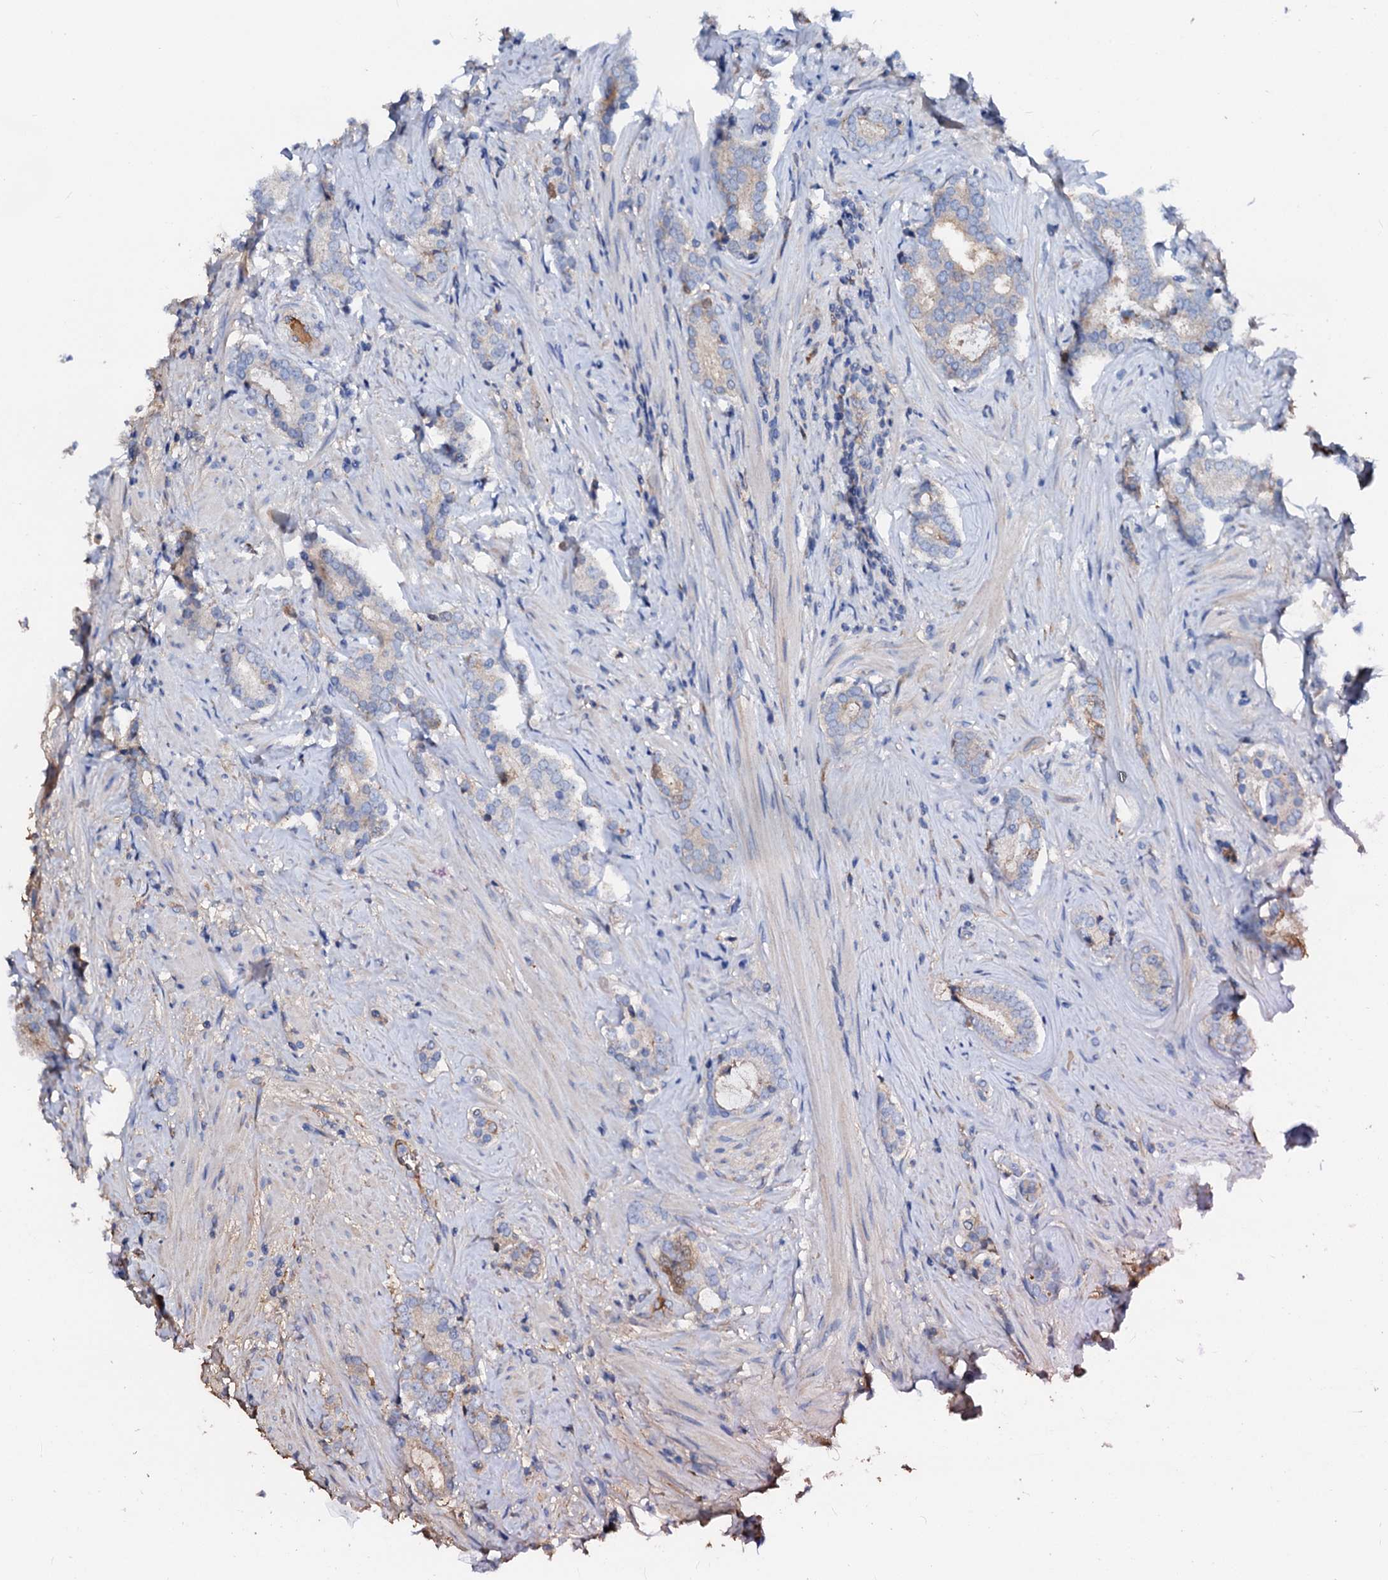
{"staining": {"intensity": "negative", "quantity": "none", "location": "none"}, "tissue": "prostate cancer", "cell_type": "Tumor cells", "image_type": "cancer", "snomed": [{"axis": "morphology", "description": "Adenocarcinoma, High grade"}, {"axis": "topography", "description": "Prostate"}], "caption": "The image demonstrates no significant positivity in tumor cells of prostate cancer.", "gene": "CSKMT", "patient": {"sex": "male", "age": 63}}